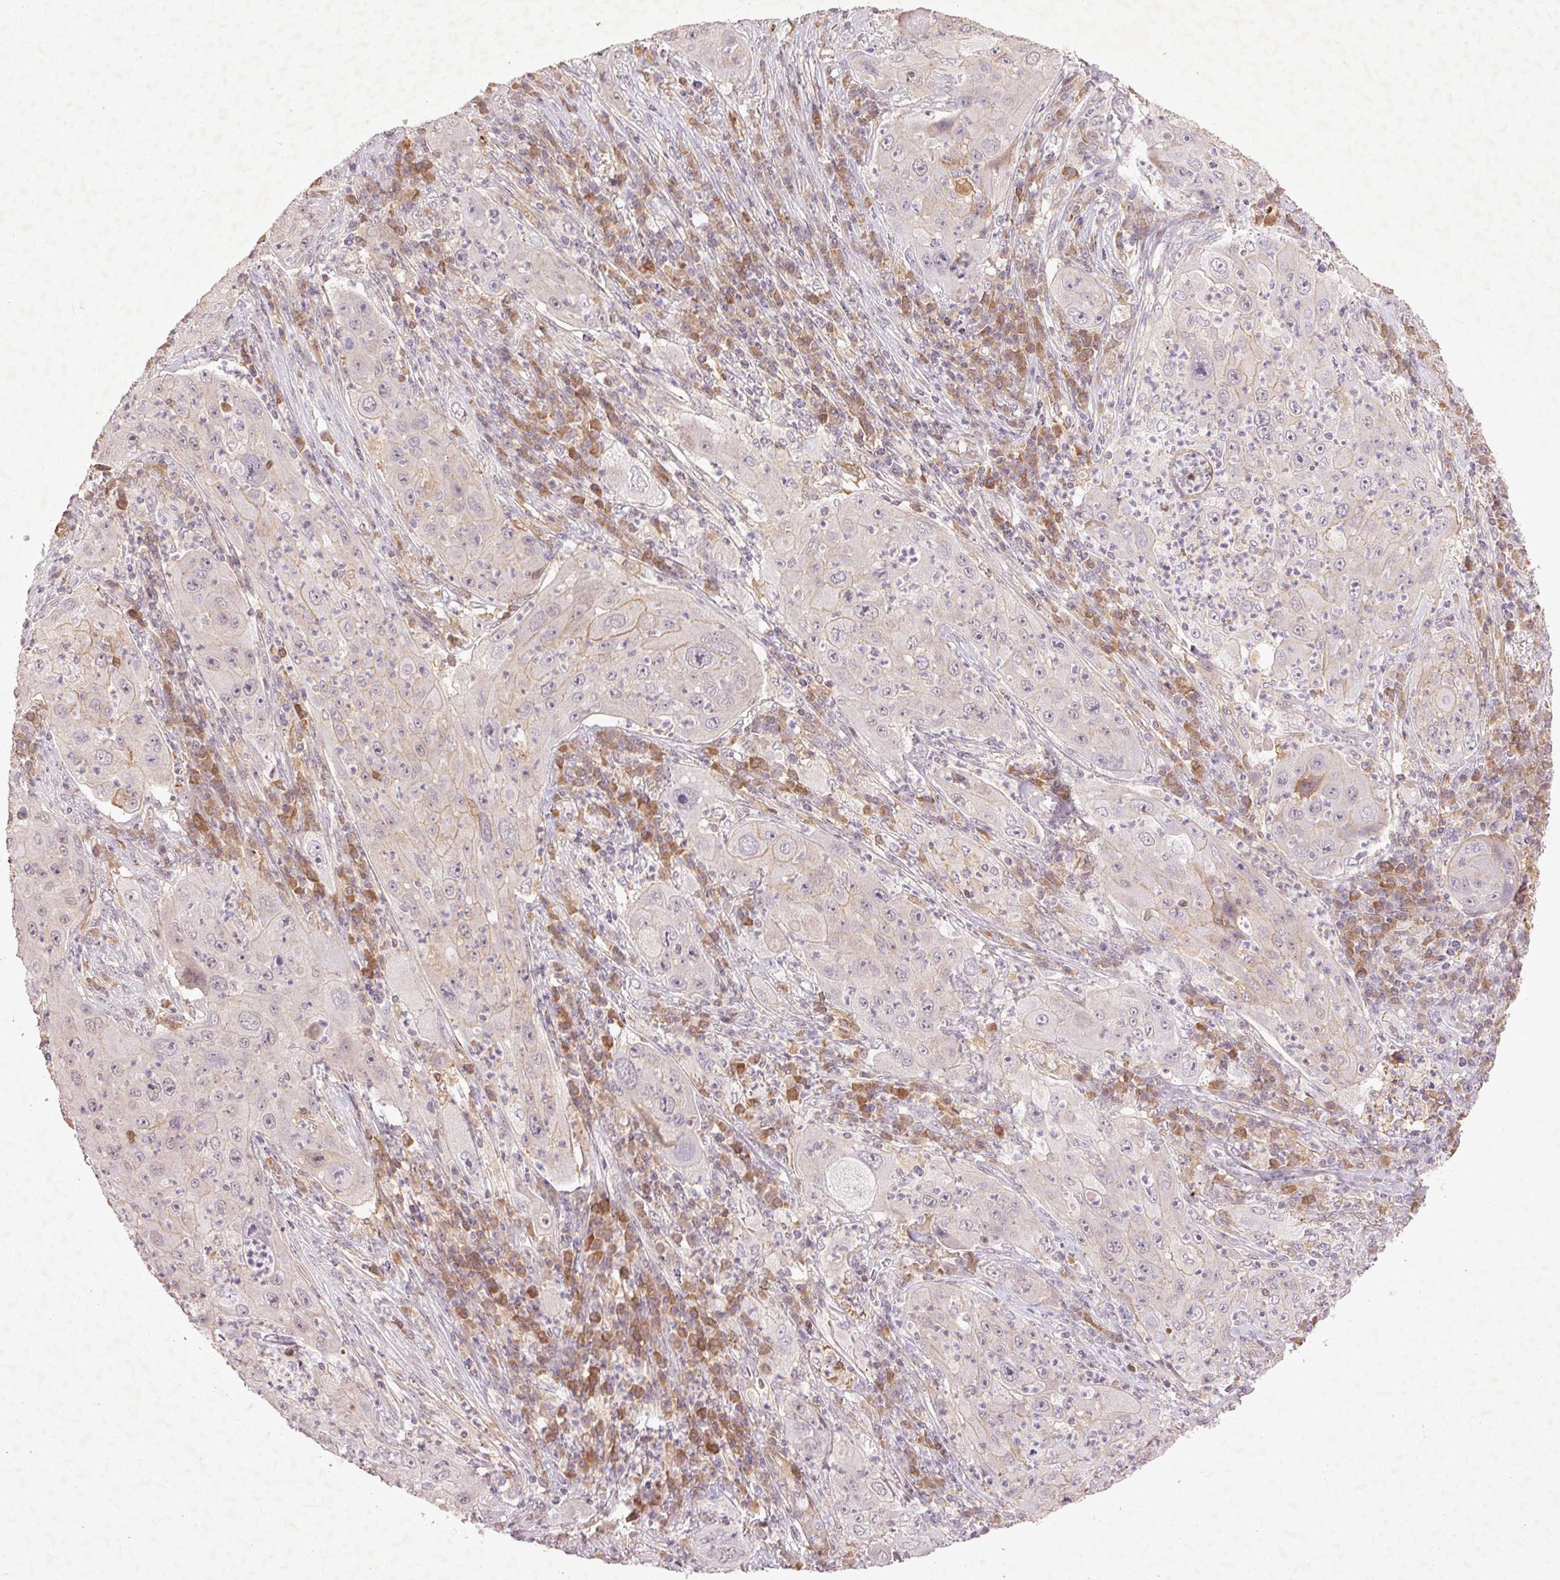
{"staining": {"intensity": "negative", "quantity": "none", "location": "none"}, "tissue": "lung cancer", "cell_type": "Tumor cells", "image_type": "cancer", "snomed": [{"axis": "morphology", "description": "Squamous cell carcinoma, NOS"}, {"axis": "topography", "description": "Lung"}], "caption": "Image shows no significant protein staining in tumor cells of lung cancer (squamous cell carcinoma). (DAB immunohistochemistry visualized using brightfield microscopy, high magnification).", "gene": "FAM168B", "patient": {"sex": "female", "age": 59}}